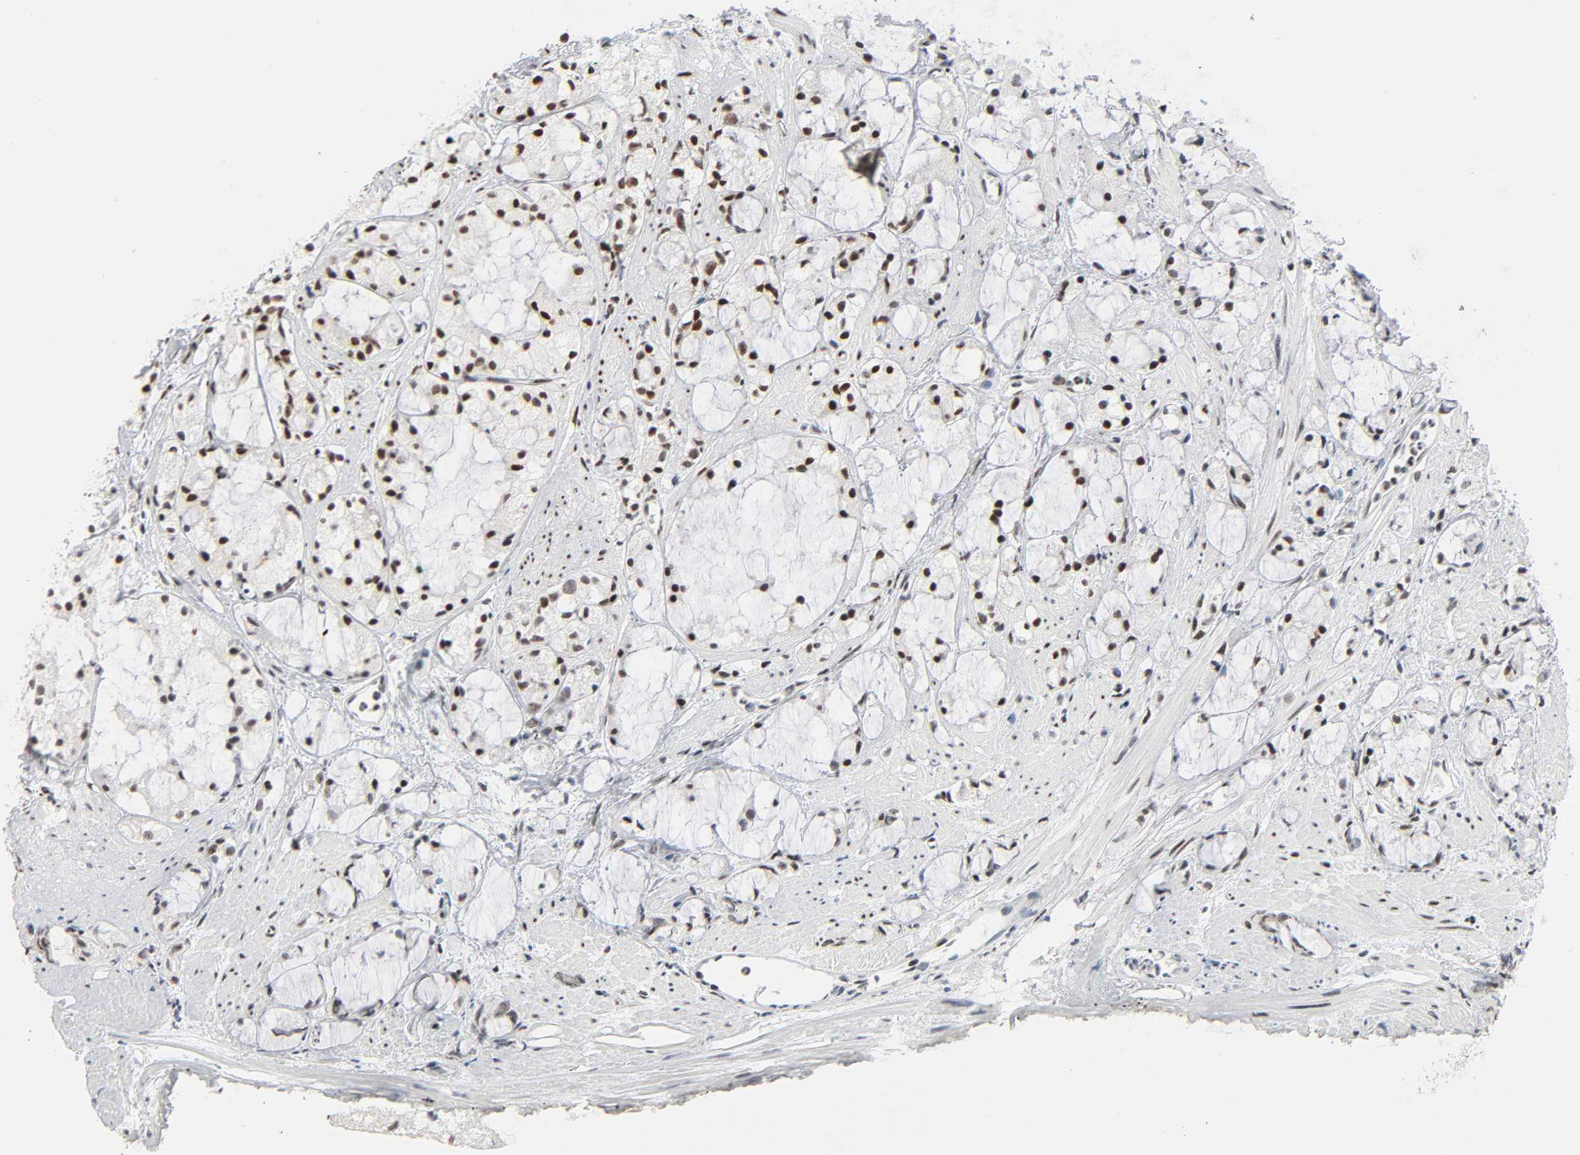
{"staining": {"intensity": "strong", "quantity": ">75%", "location": "nuclear"}, "tissue": "prostate cancer", "cell_type": "Tumor cells", "image_type": "cancer", "snomed": [{"axis": "morphology", "description": "Adenocarcinoma, High grade"}, {"axis": "topography", "description": "Prostate"}], "caption": "There is high levels of strong nuclear positivity in tumor cells of prostate high-grade adenocarcinoma, as demonstrated by immunohistochemical staining (brown color).", "gene": "CREBBP", "patient": {"sex": "male", "age": 67}}